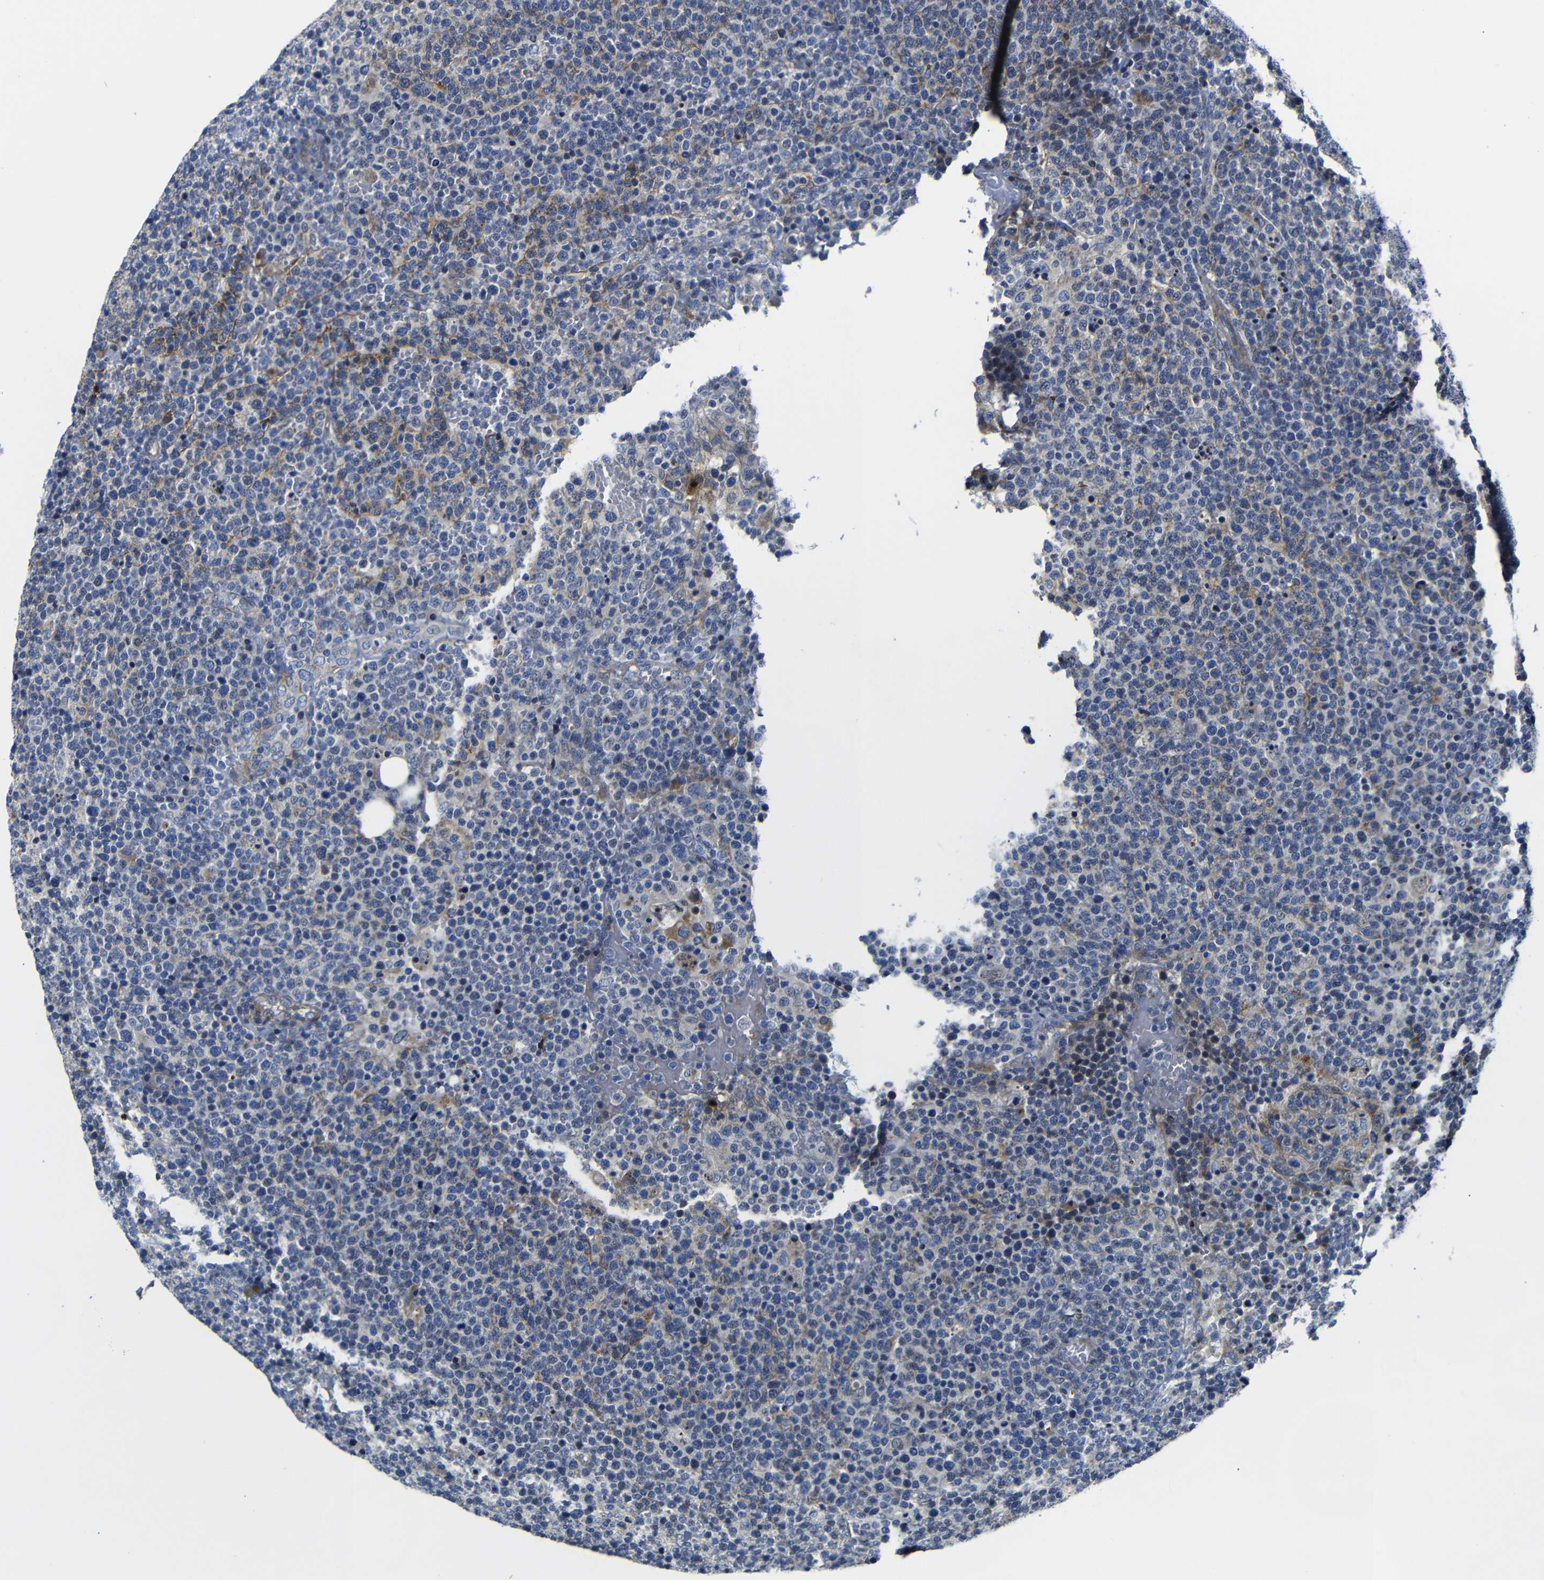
{"staining": {"intensity": "moderate", "quantity": "<25%", "location": "cytoplasmic/membranous"}, "tissue": "lymphoma", "cell_type": "Tumor cells", "image_type": "cancer", "snomed": [{"axis": "morphology", "description": "Malignant lymphoma, non-Hodgkin's type, High grade"}, {"axis": "topography", "description": "Lymph node"}], "caption": "This is a histology image of immunohistochemistry staining of high-grade malignant lymphoma, non-Hodgkin's type, which shows moderate expression in the cytoplasmic/membranous of tumor cells.", "gene": "AFDN", "patient": {"sex": "male", "age": 61}}